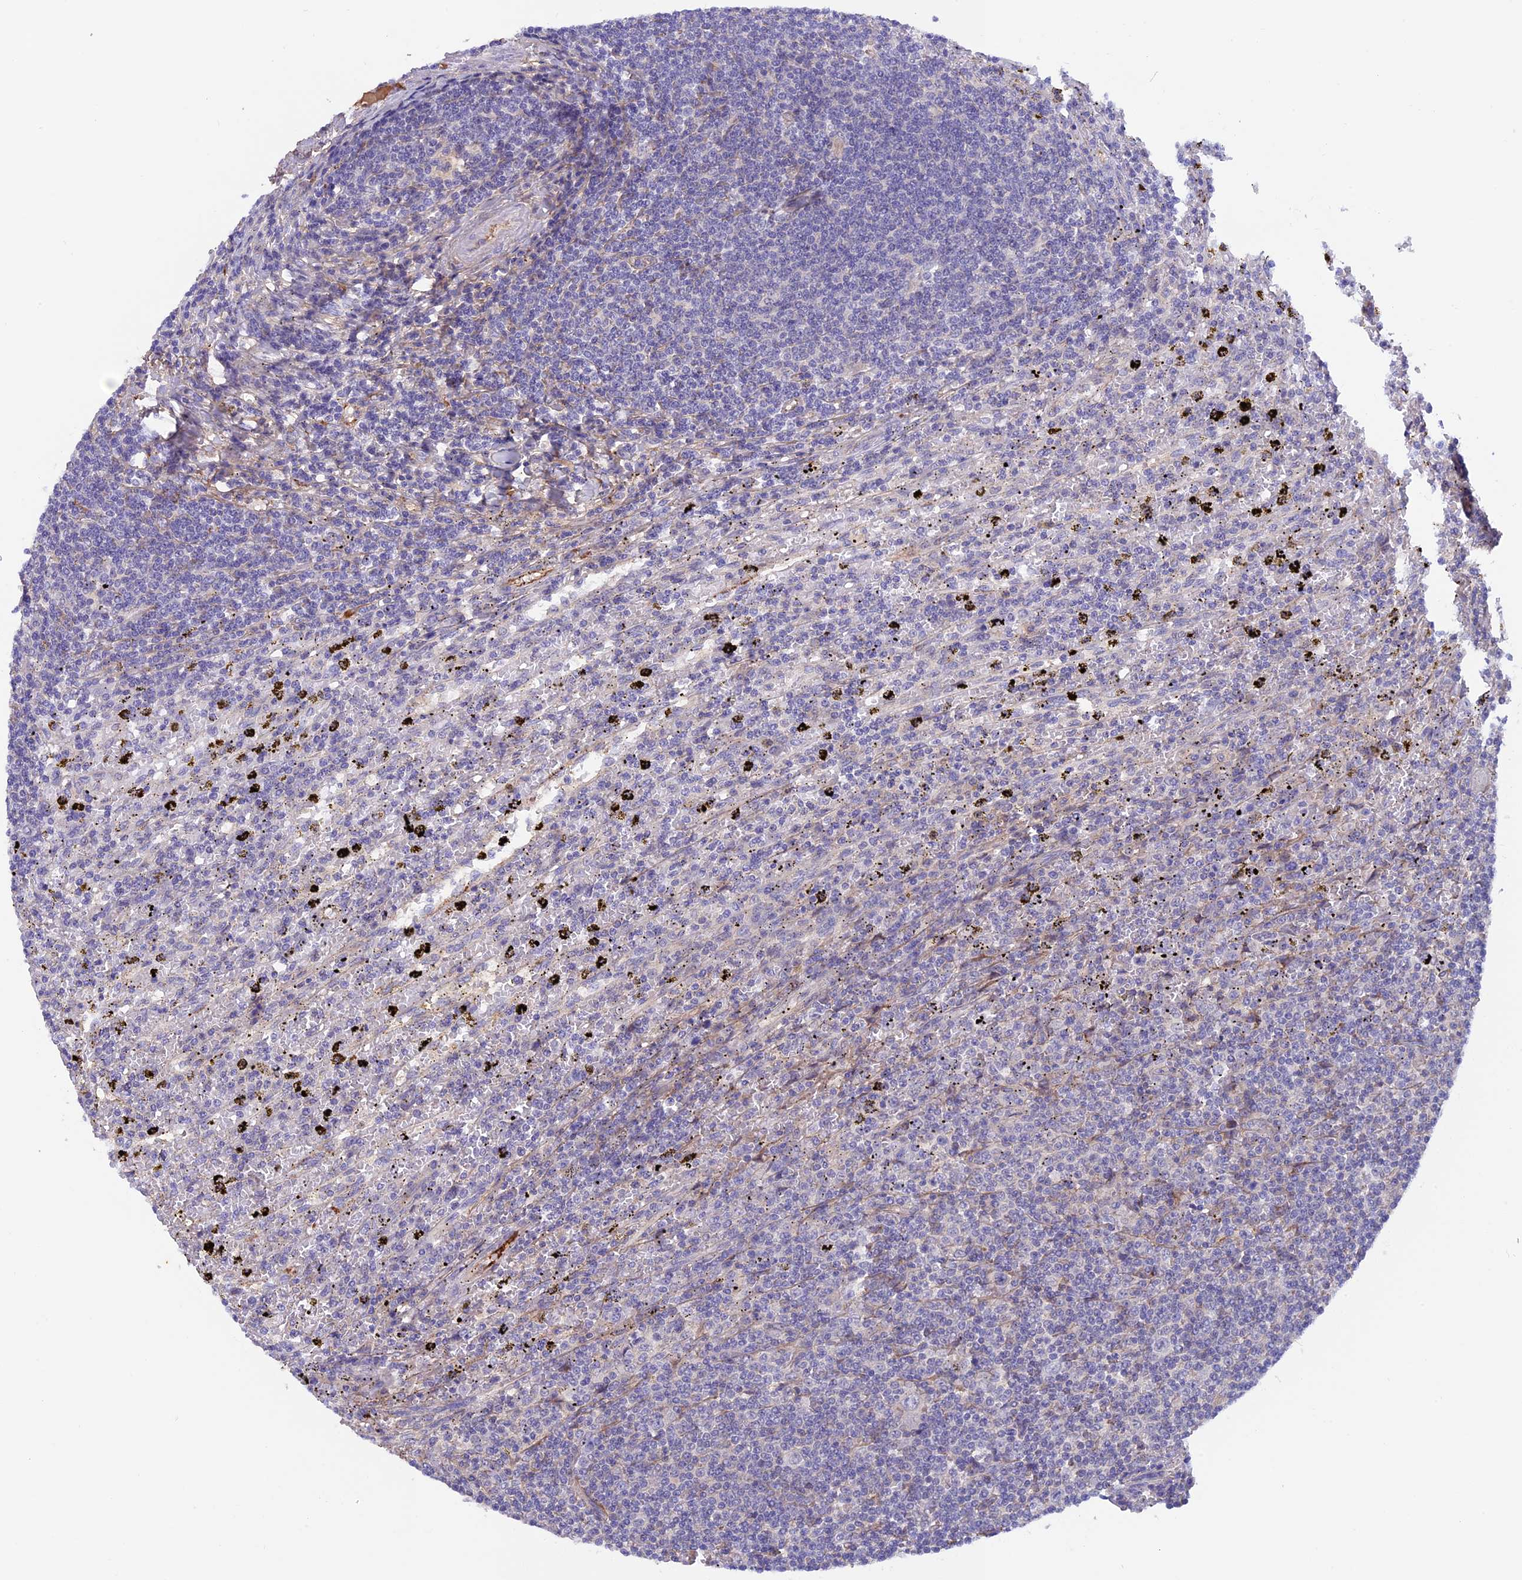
{"staining": {"intensity": "negative", "quantity": "none", "location": "none"}, "tissue": "lymphoma", "cell_type": "Tumor cells", "image_type": "cancer", "snomed": [{"axis": "morphology", "description": "Malignant lymphoma, non-Hodgkin's type, Low grade"}, {"axis": "topography", "description": "Spleen"}], "caption": "IHC of malignant lymphoma, non-Hodgkin's type (low-grade) reveals no staining in tumor cells. Nuclei are stained in blue.", "gene": "COL4A3", "patient": {"sex": "male", "age": 76}}